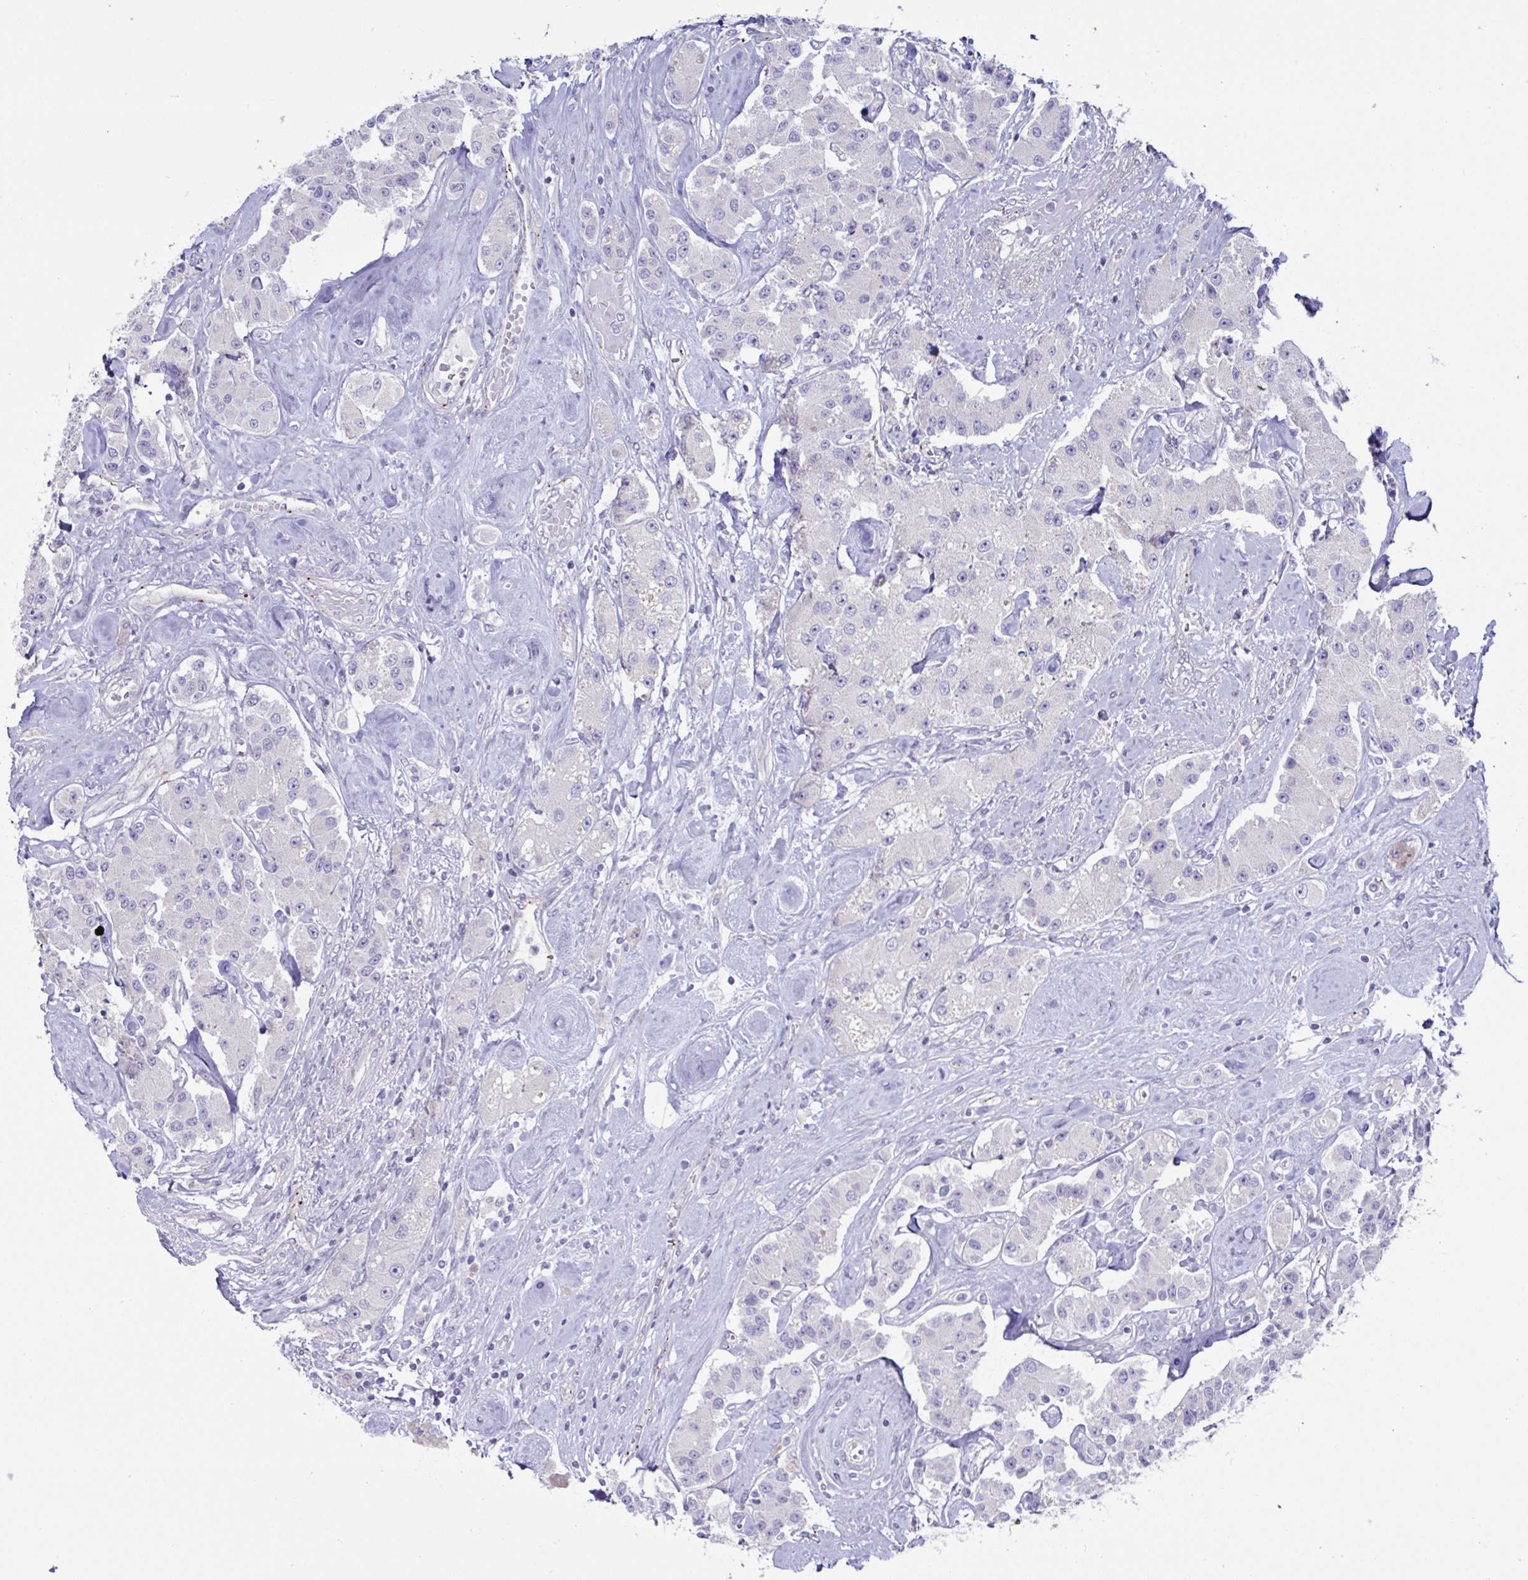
{"staining": {"intensity": "negative", "quantity": "none", "location": "none"}, "tissue": "carcinoid", "cell_type": "Tumor cells", "image_type": "cancer", "snomed": [{"axis": "morphology", "description": "Carcinoid, malignant, NOS"}, {"axis": "topography", "description": "Pancreas"}], "caption": "Tumor cells are negative for protein expression in human malignant carcinoid. Brightfield microscopy of IHC stained with DAB (brown) and hematoxylin (blue), captured at high magnification.", "gene": "MED11", "patient": {"sex": "male", "age": 41}}